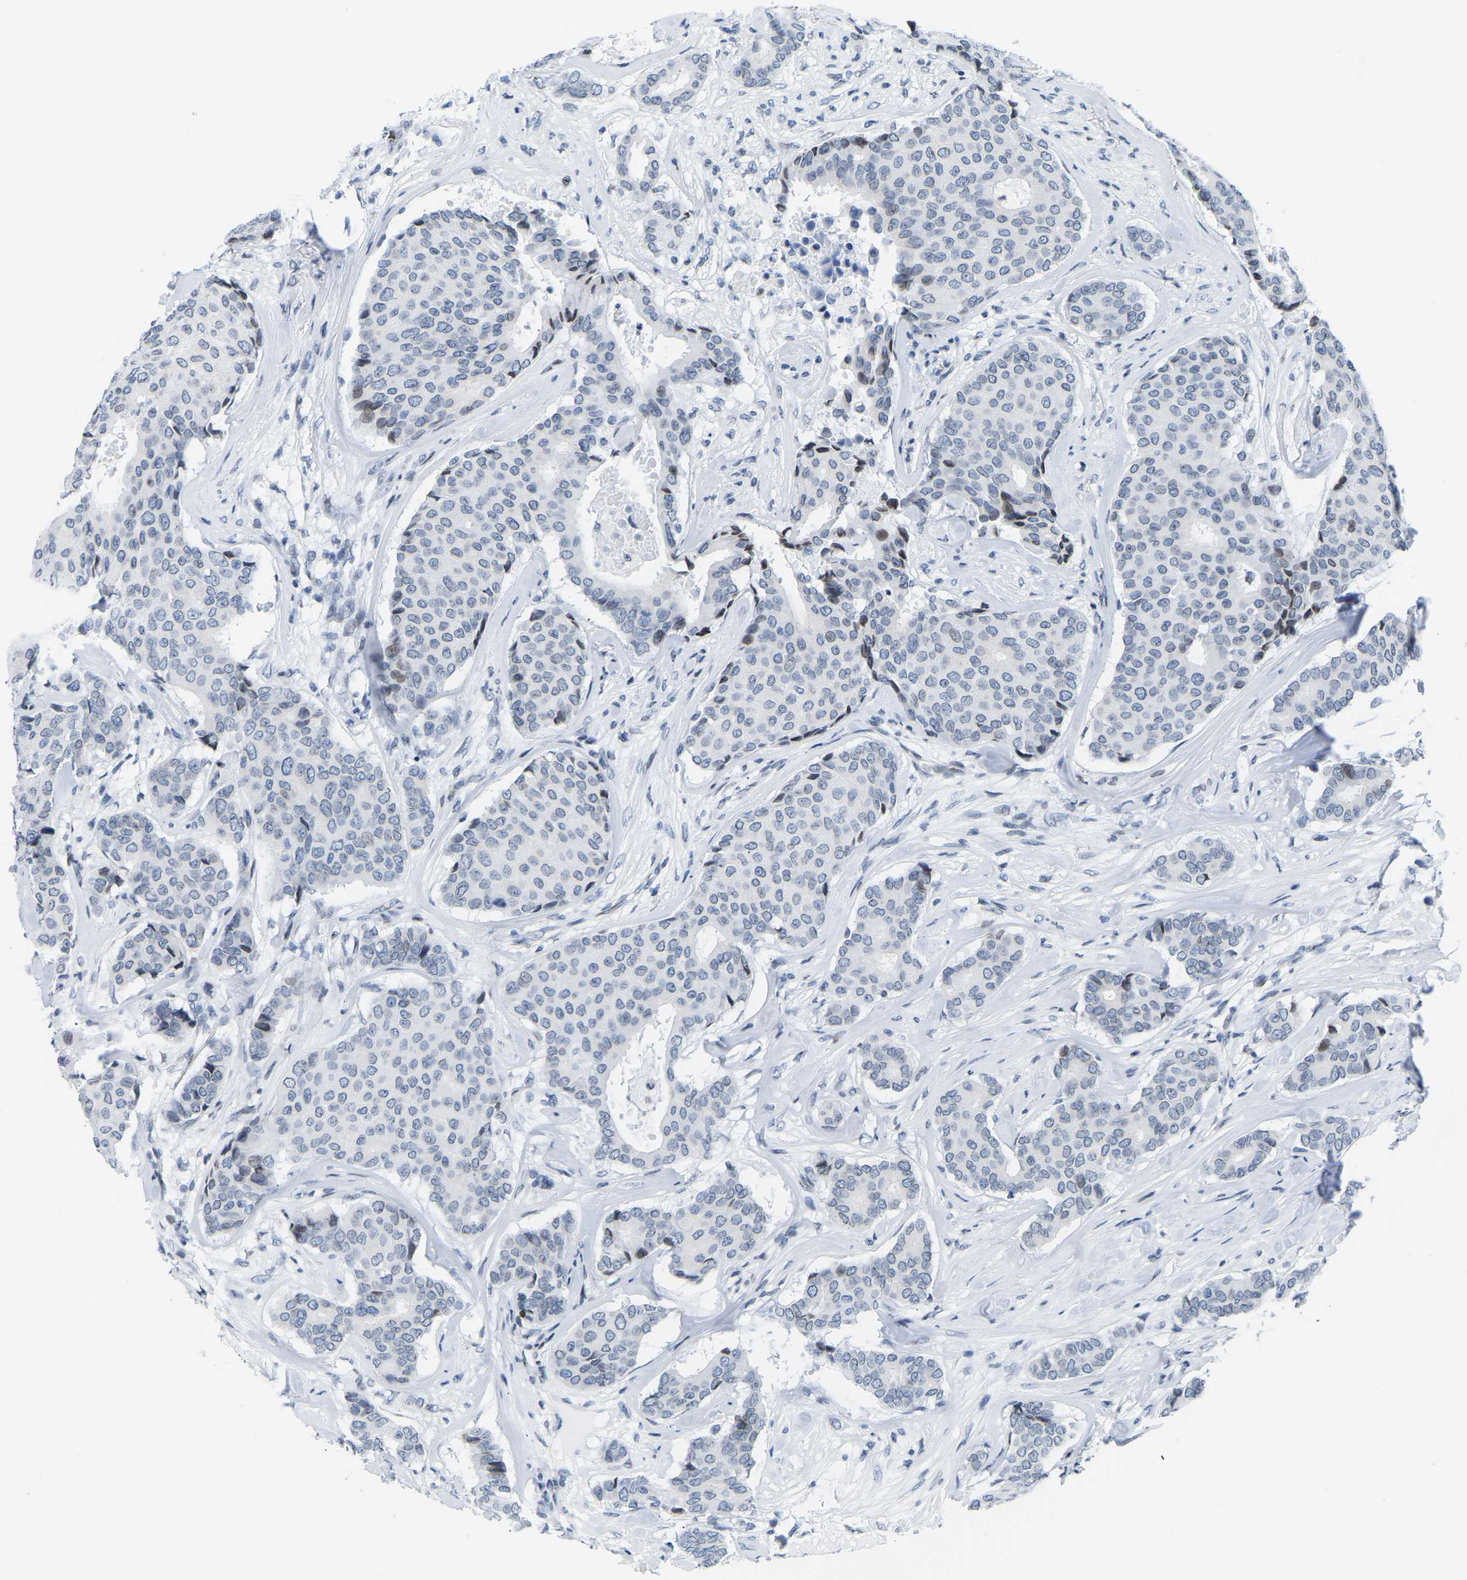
{"staining": {"intensity": "weak", "quantity": "<25%", "location": "nuclear"}, "tissue": "breast cancer", "cell_type": "Tumor cells", "image_type": "cancer", "snomed": [{"axis": "morphology", "description": "Duct carcinoma"}, {"axis": "topography", "description": "Breast"}], "caption": "Human breast intraductal carcinoma stained for a protein using immunohistochemistry (IHC) exhibits no positivity in tumor cells.", "gene": "UPK3A", "patient": {"sex": "female", "age": 75}}